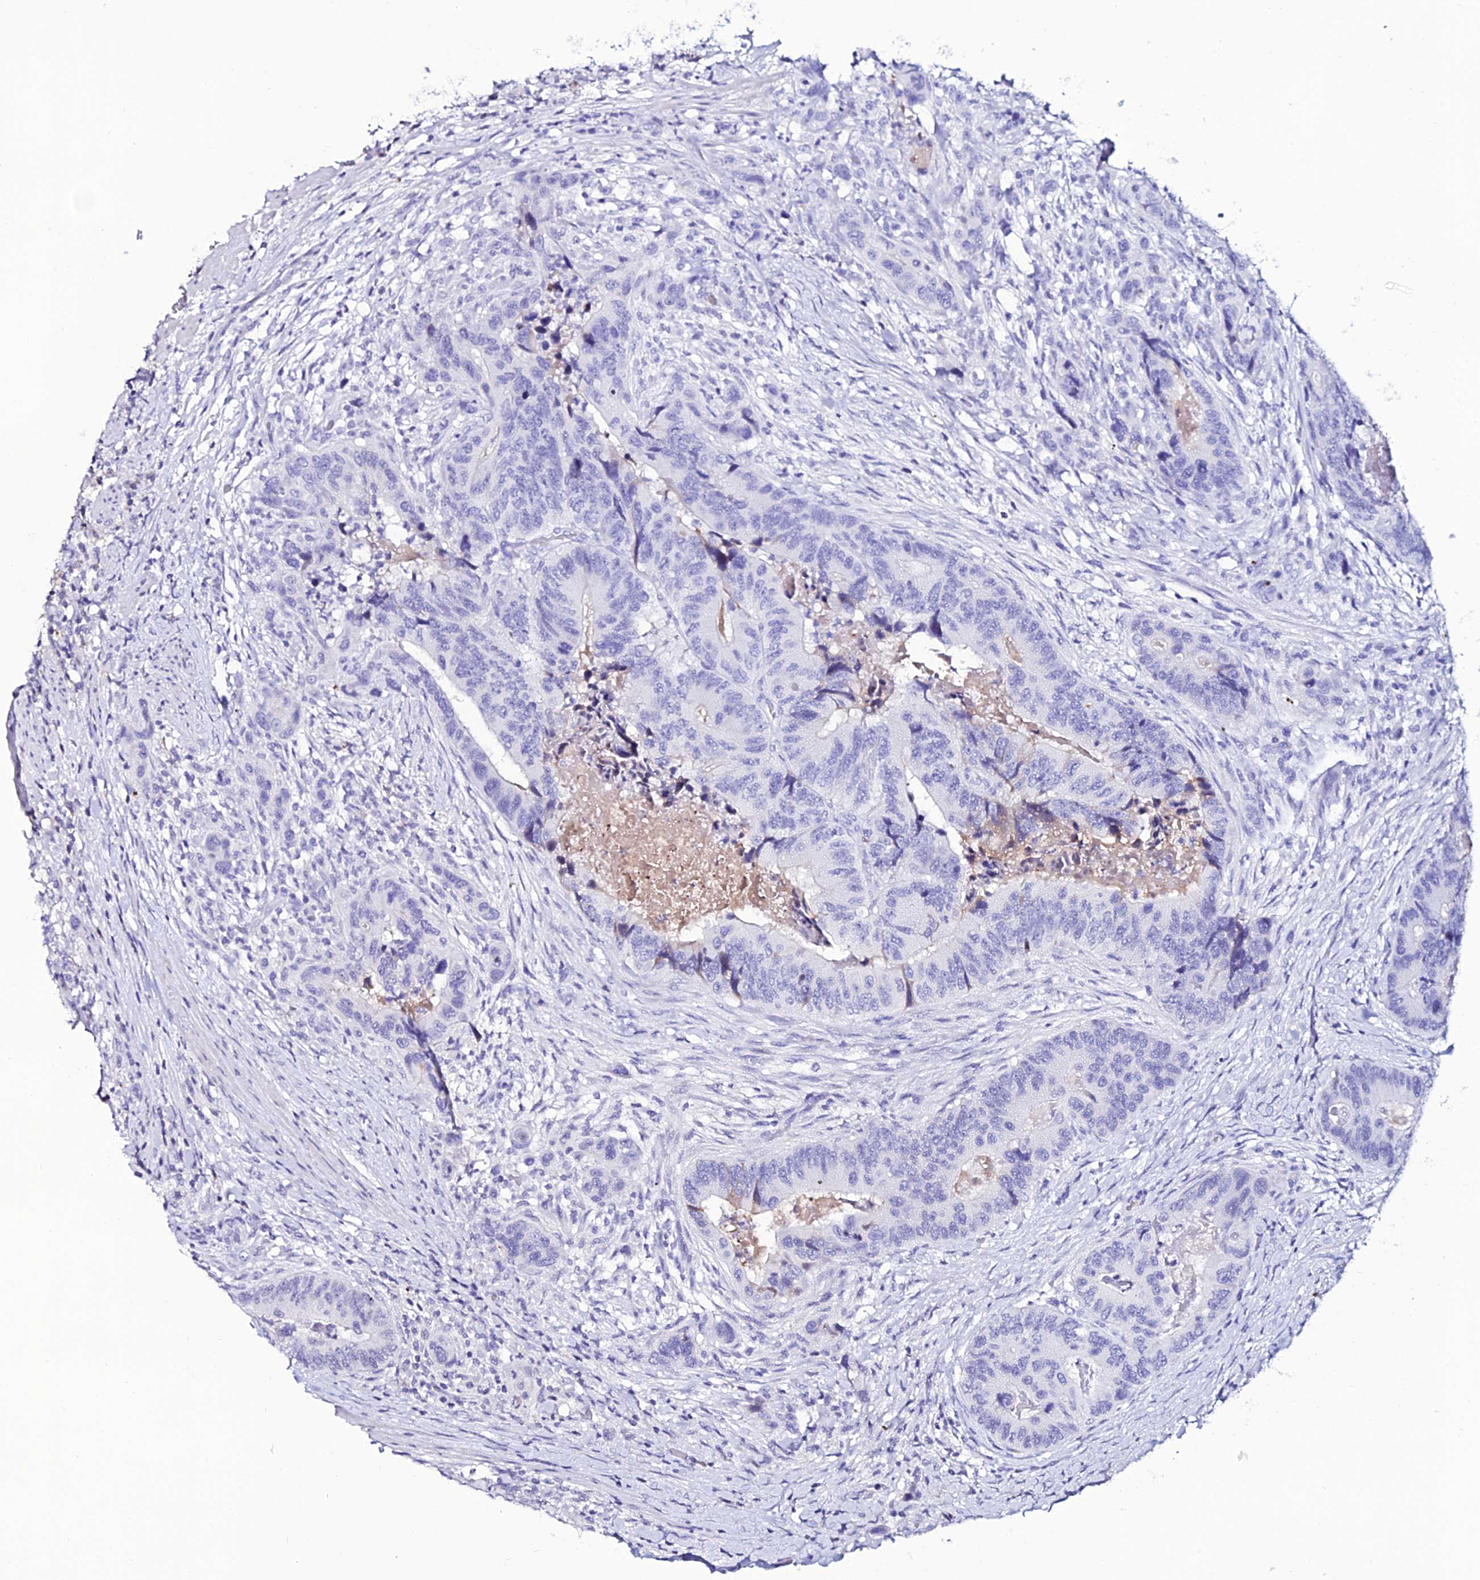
{"staining": {"intensity": "negative", "quantity": "none", "location": "none"}, "tissue": "colorectal cancer", "cell_type": "Tumor cells", "image_type": "cancer", "snomed": [{"axis": "morphology", "description": "Adenocarcinoma, NOS"}, {"axis": "topography", "description": "Colon"}], "caption": "This histopathology image is of adenocarcinoma (colorectal) stained with immunohistochemistry to label a protein in brown with the nuclei are counter-stained blue. There is no positivity in tumor cells.", "gene": "DEFB132", "patient": {"sex": "male", "age": 84}}